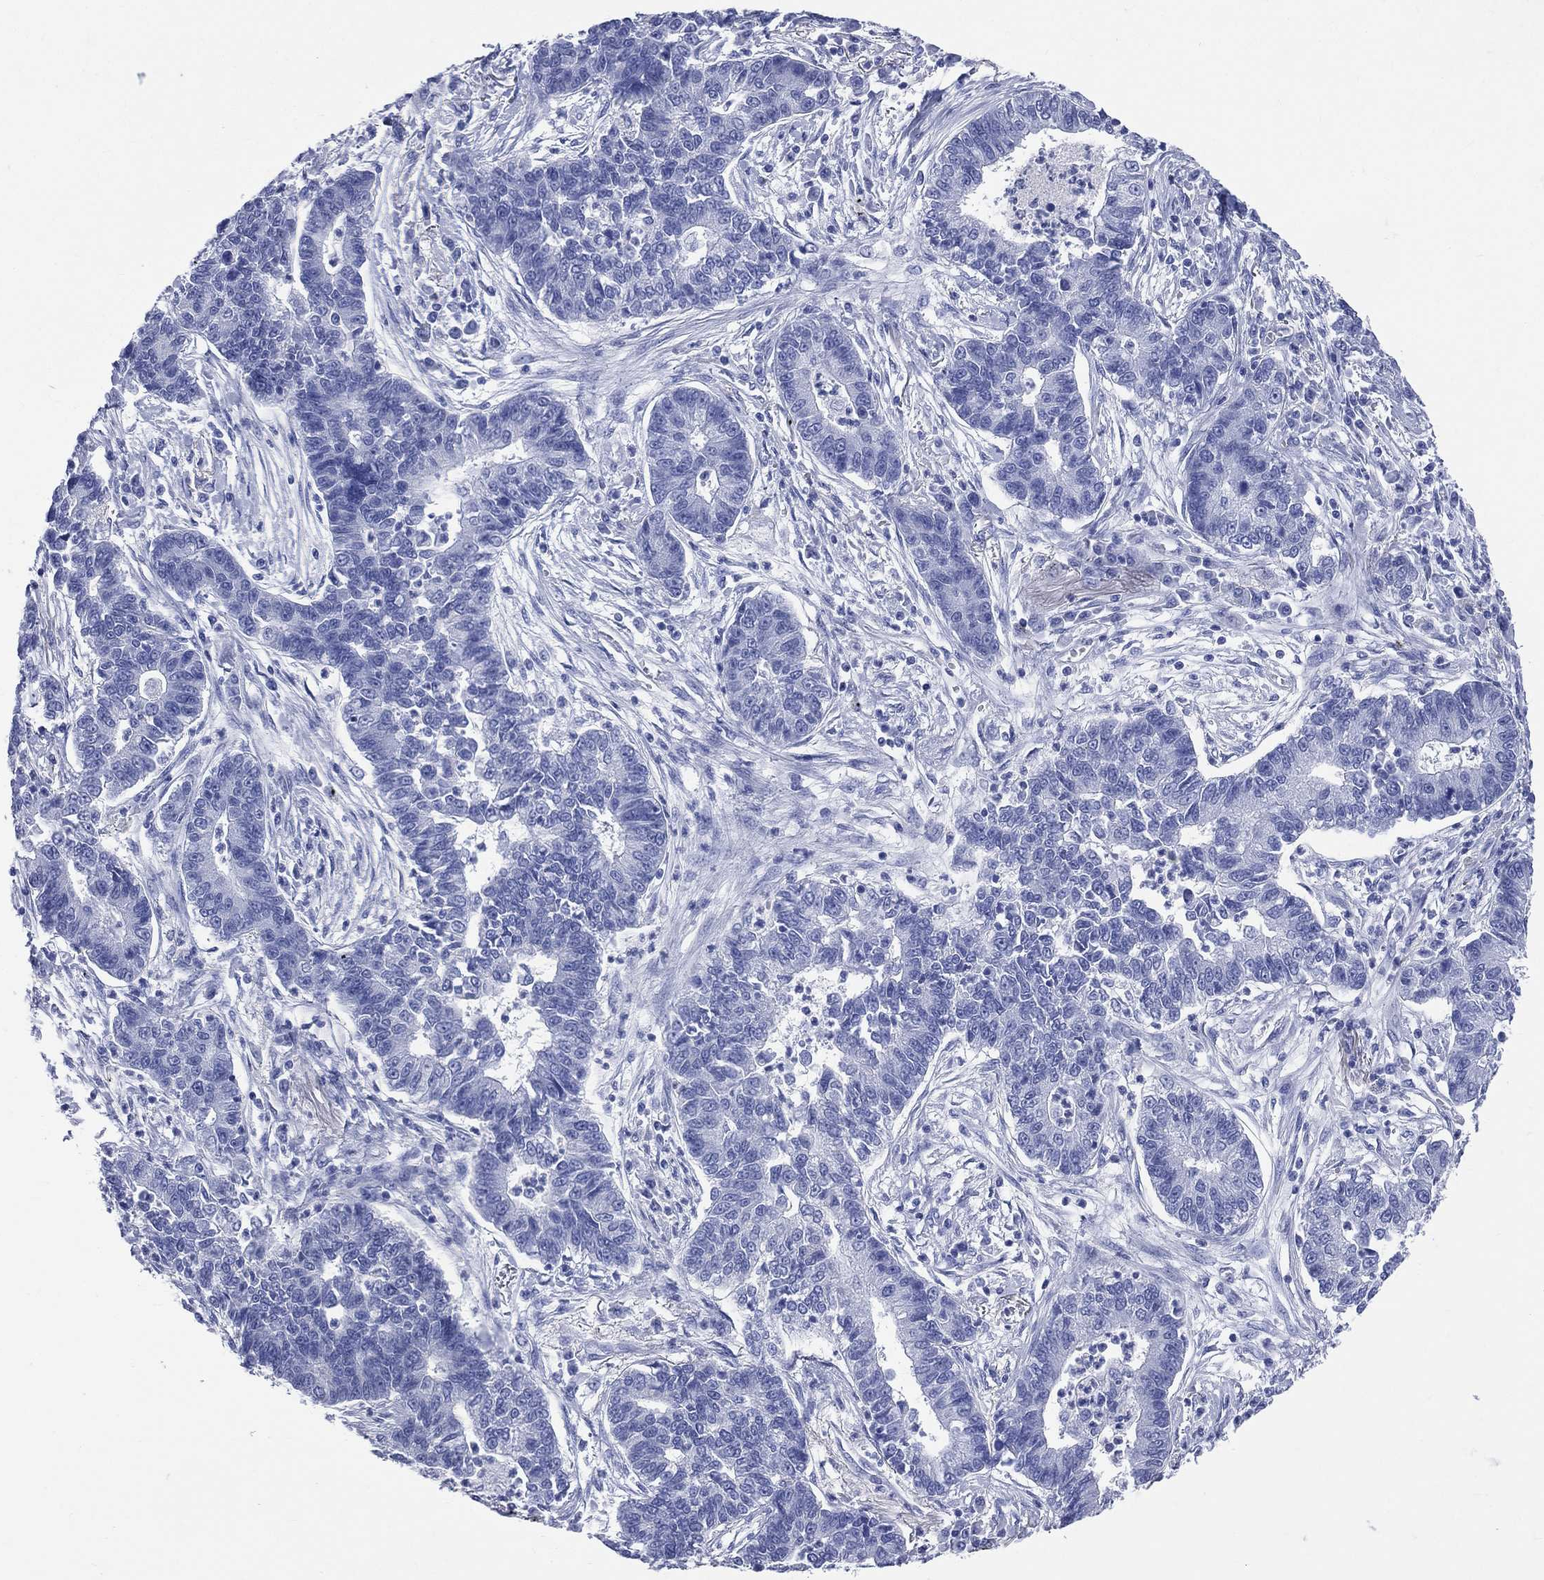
{"staining": {"intensity": "negative", "quantity": "none", "location": "none"}, "tissue": "lung cancer", "cell_type": "Tumor cells", "image_type": "cancer", "snomed": [{"axis": "morphology", "description": "Adenocarcinoma, NOS"}, {"axis": "topography", "description": "Lung"}], "caption": "Adenocarcinoma (lung) was stained to show a protein in brown. There is no significant positivity in tumor cells.", "gene": "SYP", "patient": {"sex": "female", "age": 57}}